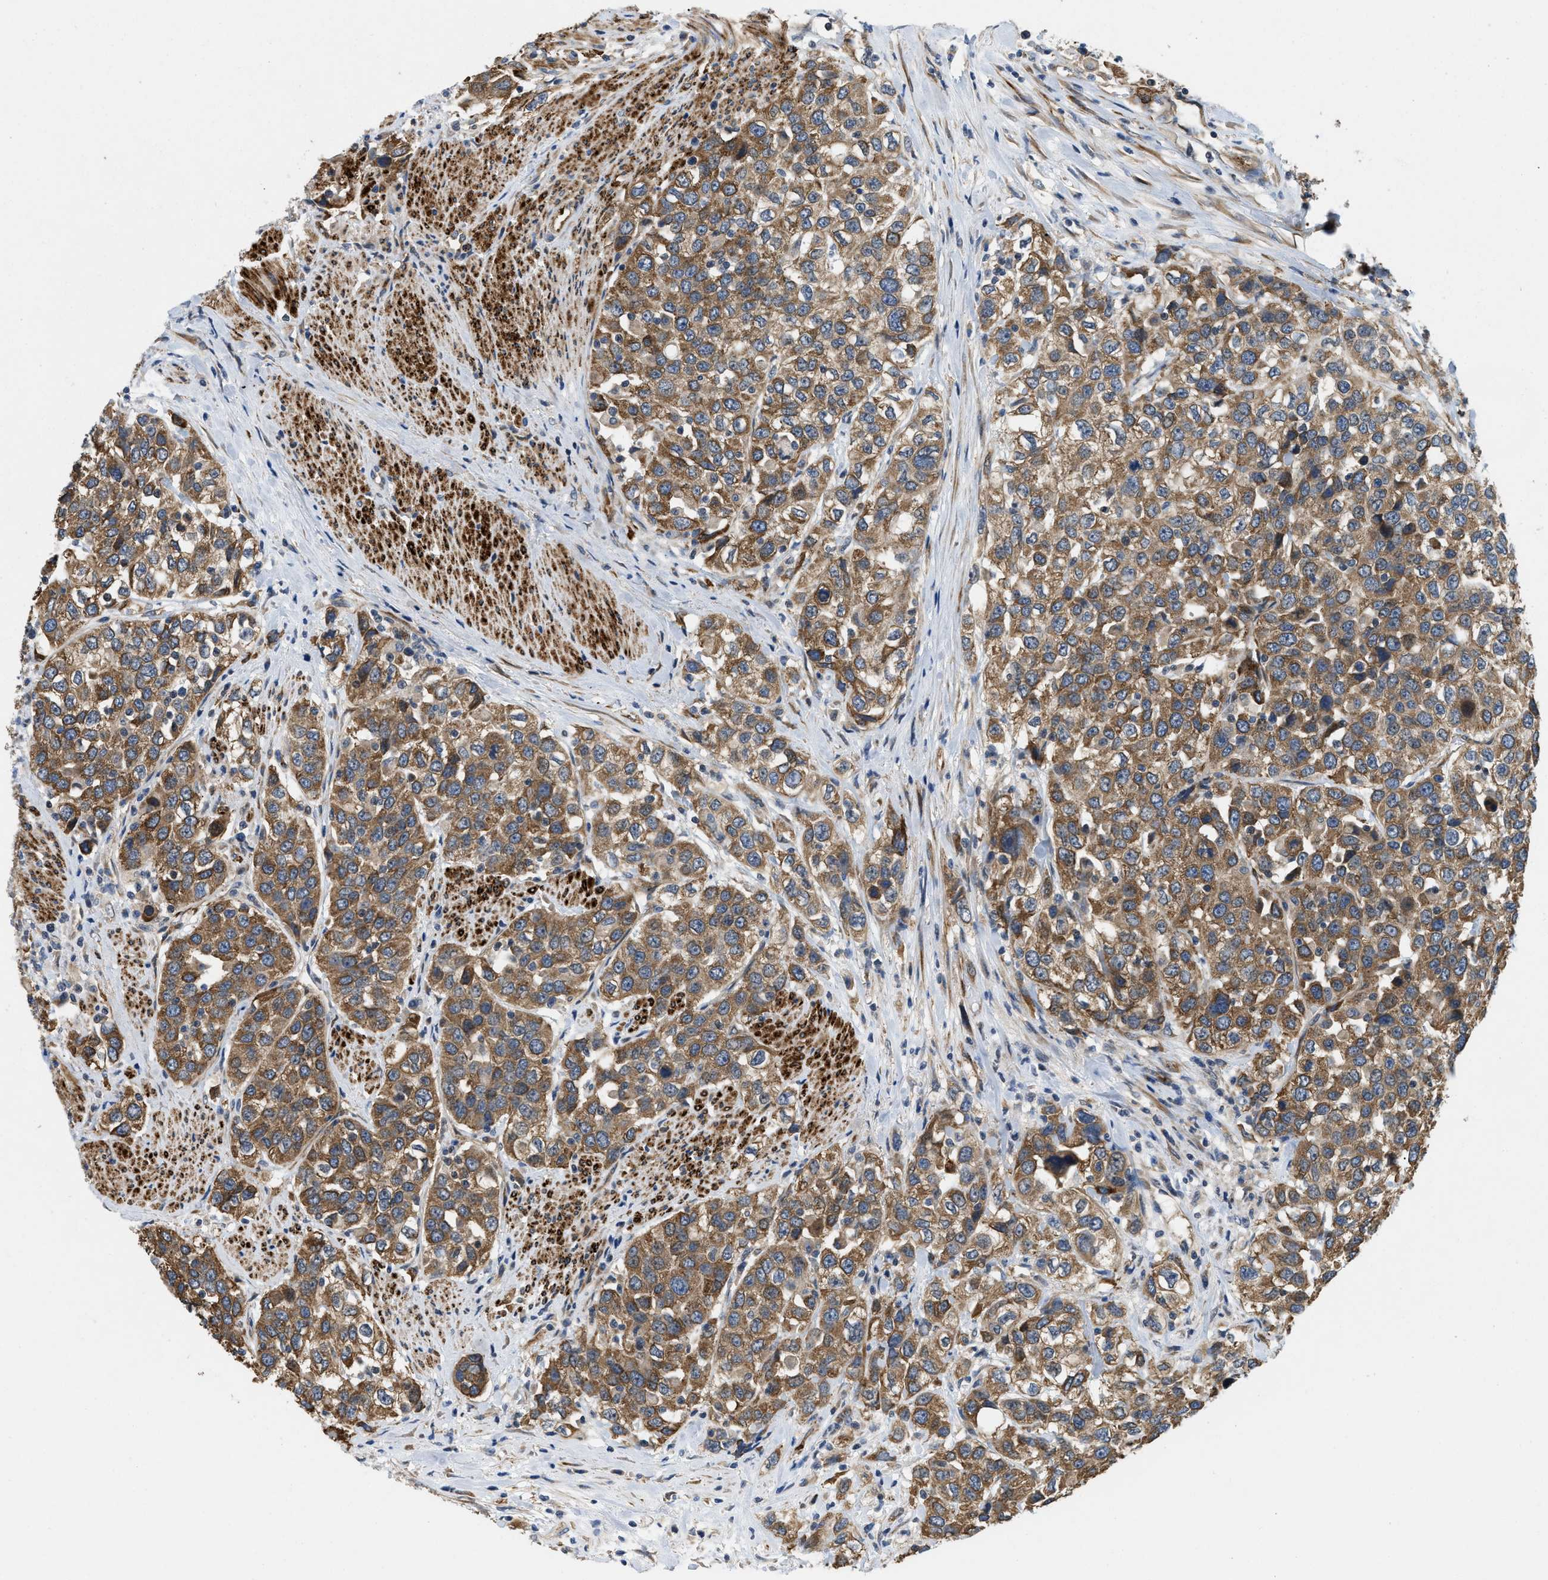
{"staining": {"intensity": "moderate", "quantity": ">75%", "location": "cytoplasmic/membranous"}, "tissue": "urothelial cancer", "cell_type": "Tumor cells", "image_type": "cancer", "snomed": [{"axis": "morphology", "description": "Urothelial carcinoma, High grade"}, {"axis": "topography", "description": "Urinary bladder"}], "caption": "Immunohistochemistry (IHC) of human urothelial cancer reveals medium levels of moderate cytoplasmic/membranous expression in approximately >75% of tumor cells.", "gene": "ZNF599", "patient": {"sex": "female", "age": 80}}